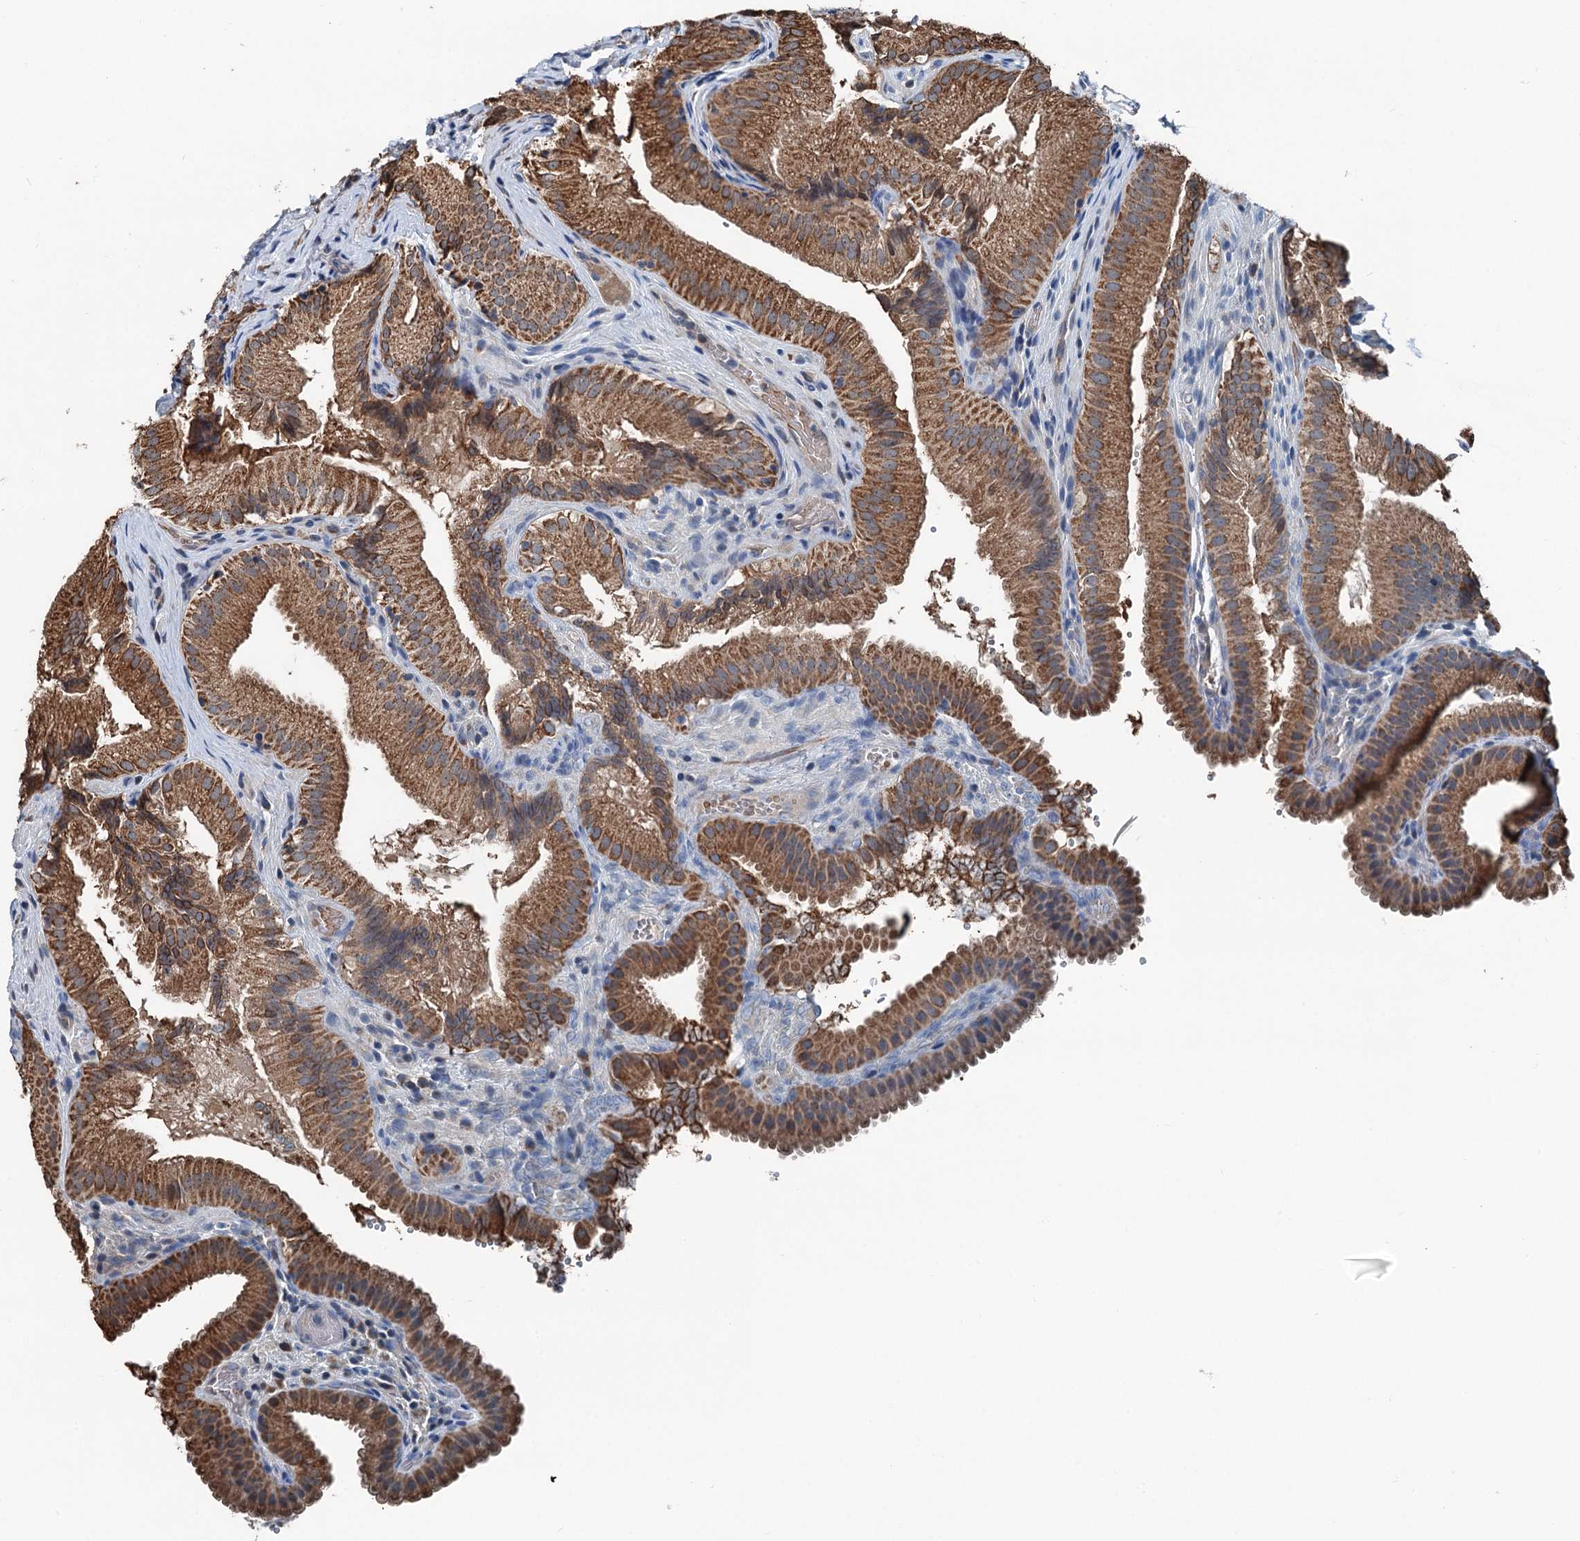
{"staining": {"intensity": "strong", "quantity": ">75%", "location": "cytoplasmic/membranous"}, "tissue": "gallbladder", "cell_type": "Glandular cells", "image_type": "normal", "snomed": [{"axis": "morphology", "description": "Normal tissue, NOS"}, {"axis": "topography", "description": "Gallbladder"}], "caption": "Strong cytoplasmic/membranous staining is present in about >75% of glandular cells in benign gallbladder. (DAB IHC, brown staining for protein, blue staining for nuclei).", "gene": "TRPT1", "patient": {"sex": "female", "age": 30}}